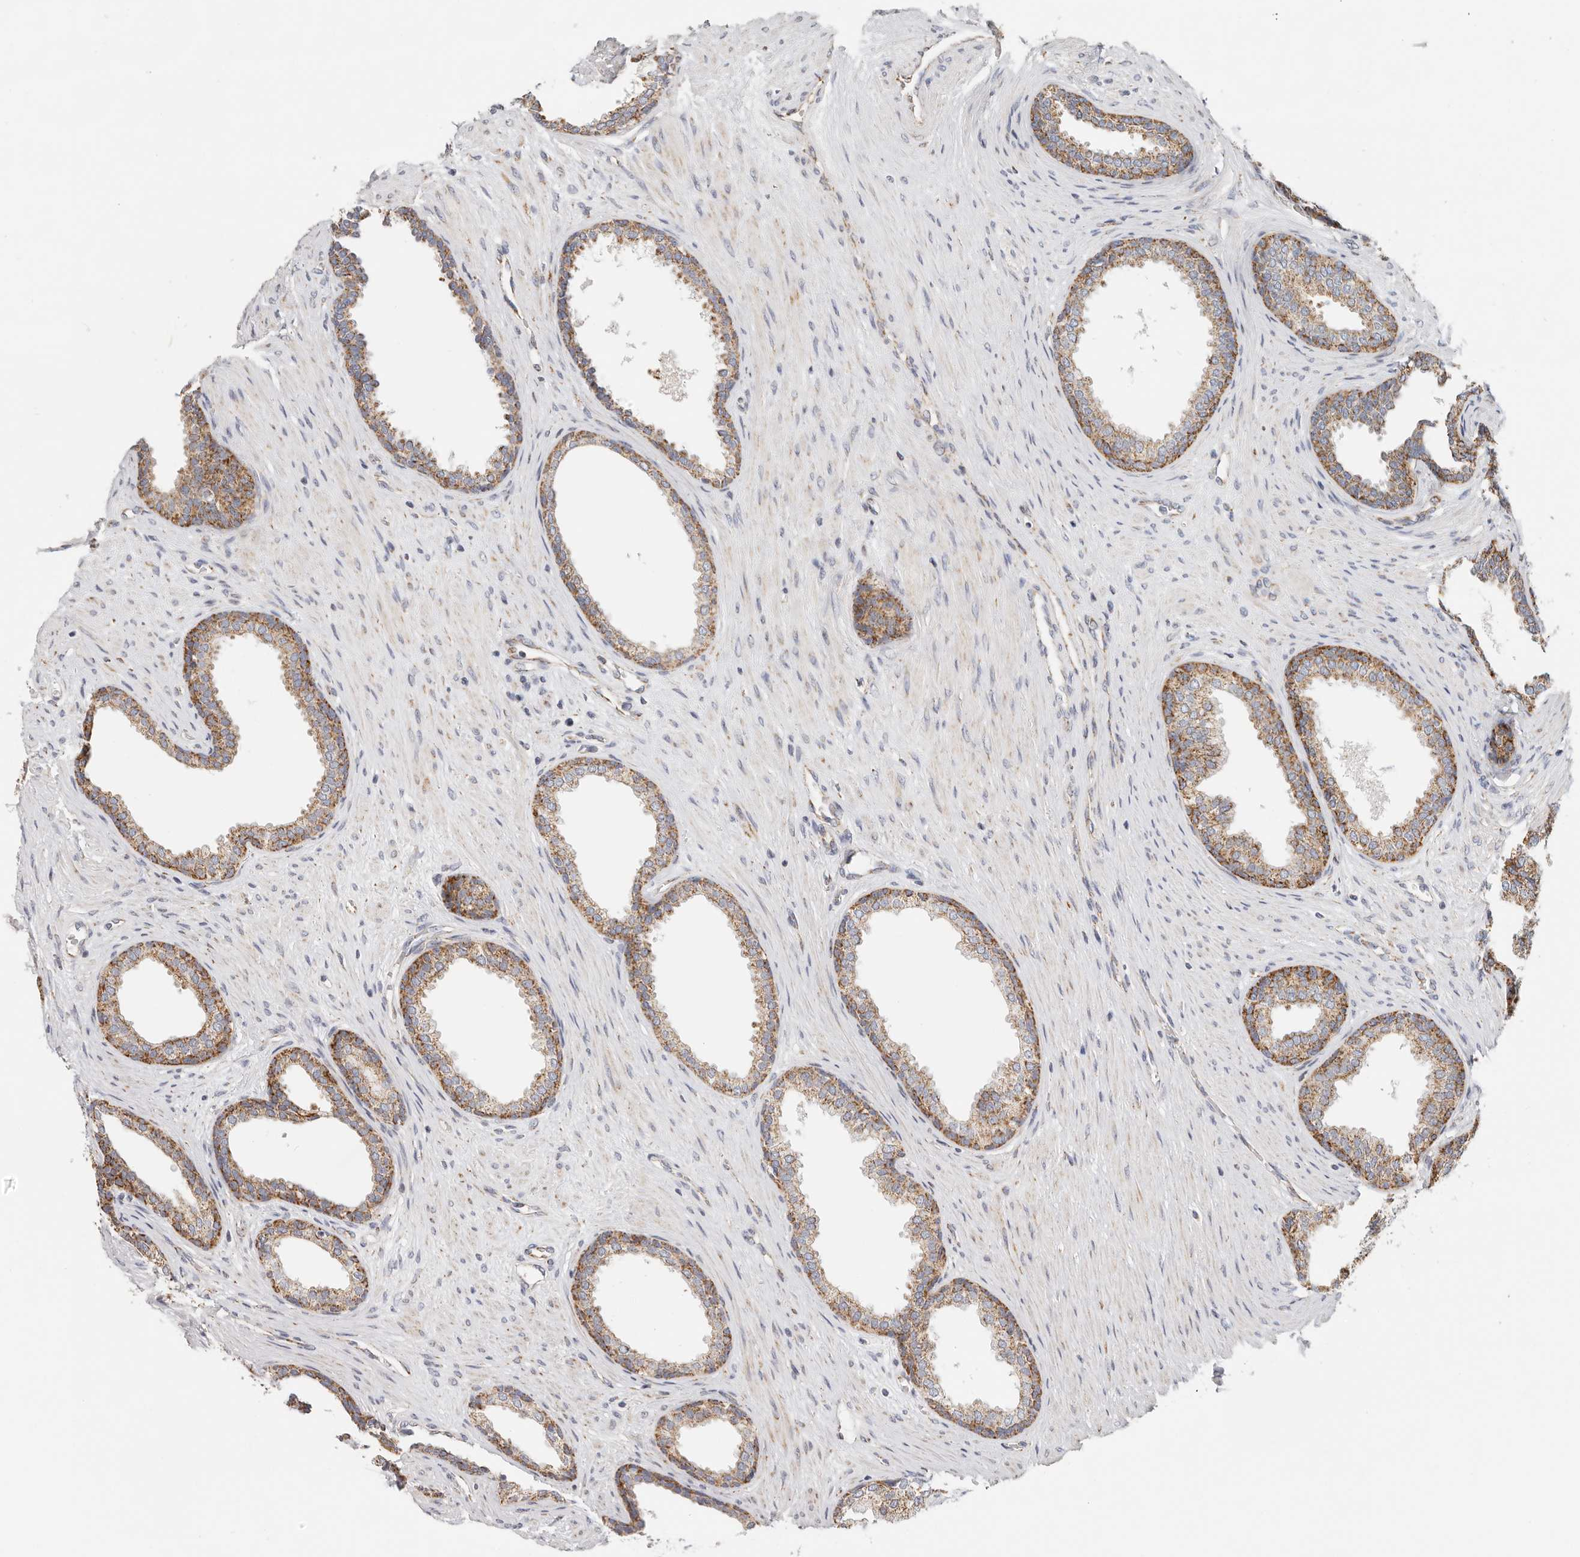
{"staining": {"intensity": "moderate", "quantity": "25%-75%", "location": "cytoplasmic/membranous"}, "tissue": "prostate", "cell_type": "Glandular cells", "image_type": "normal", "snomed": [{"axis": "morphology", "description": "Normal tissue, NOS"}, {"axis": "topography", "description": "Prostate"}], "caption": "Protein expression analysis of unremarkable prostate reveals moderate cytoplasmic/membranous staining in about 25%-75% of glandular cells. The staining was performed using DAB, with brown indicating positive protein expression. Nuclei are stained blue with hematoxylin.", "gene": "AFDN", "patient": {"sex": "male", "age": 76}}